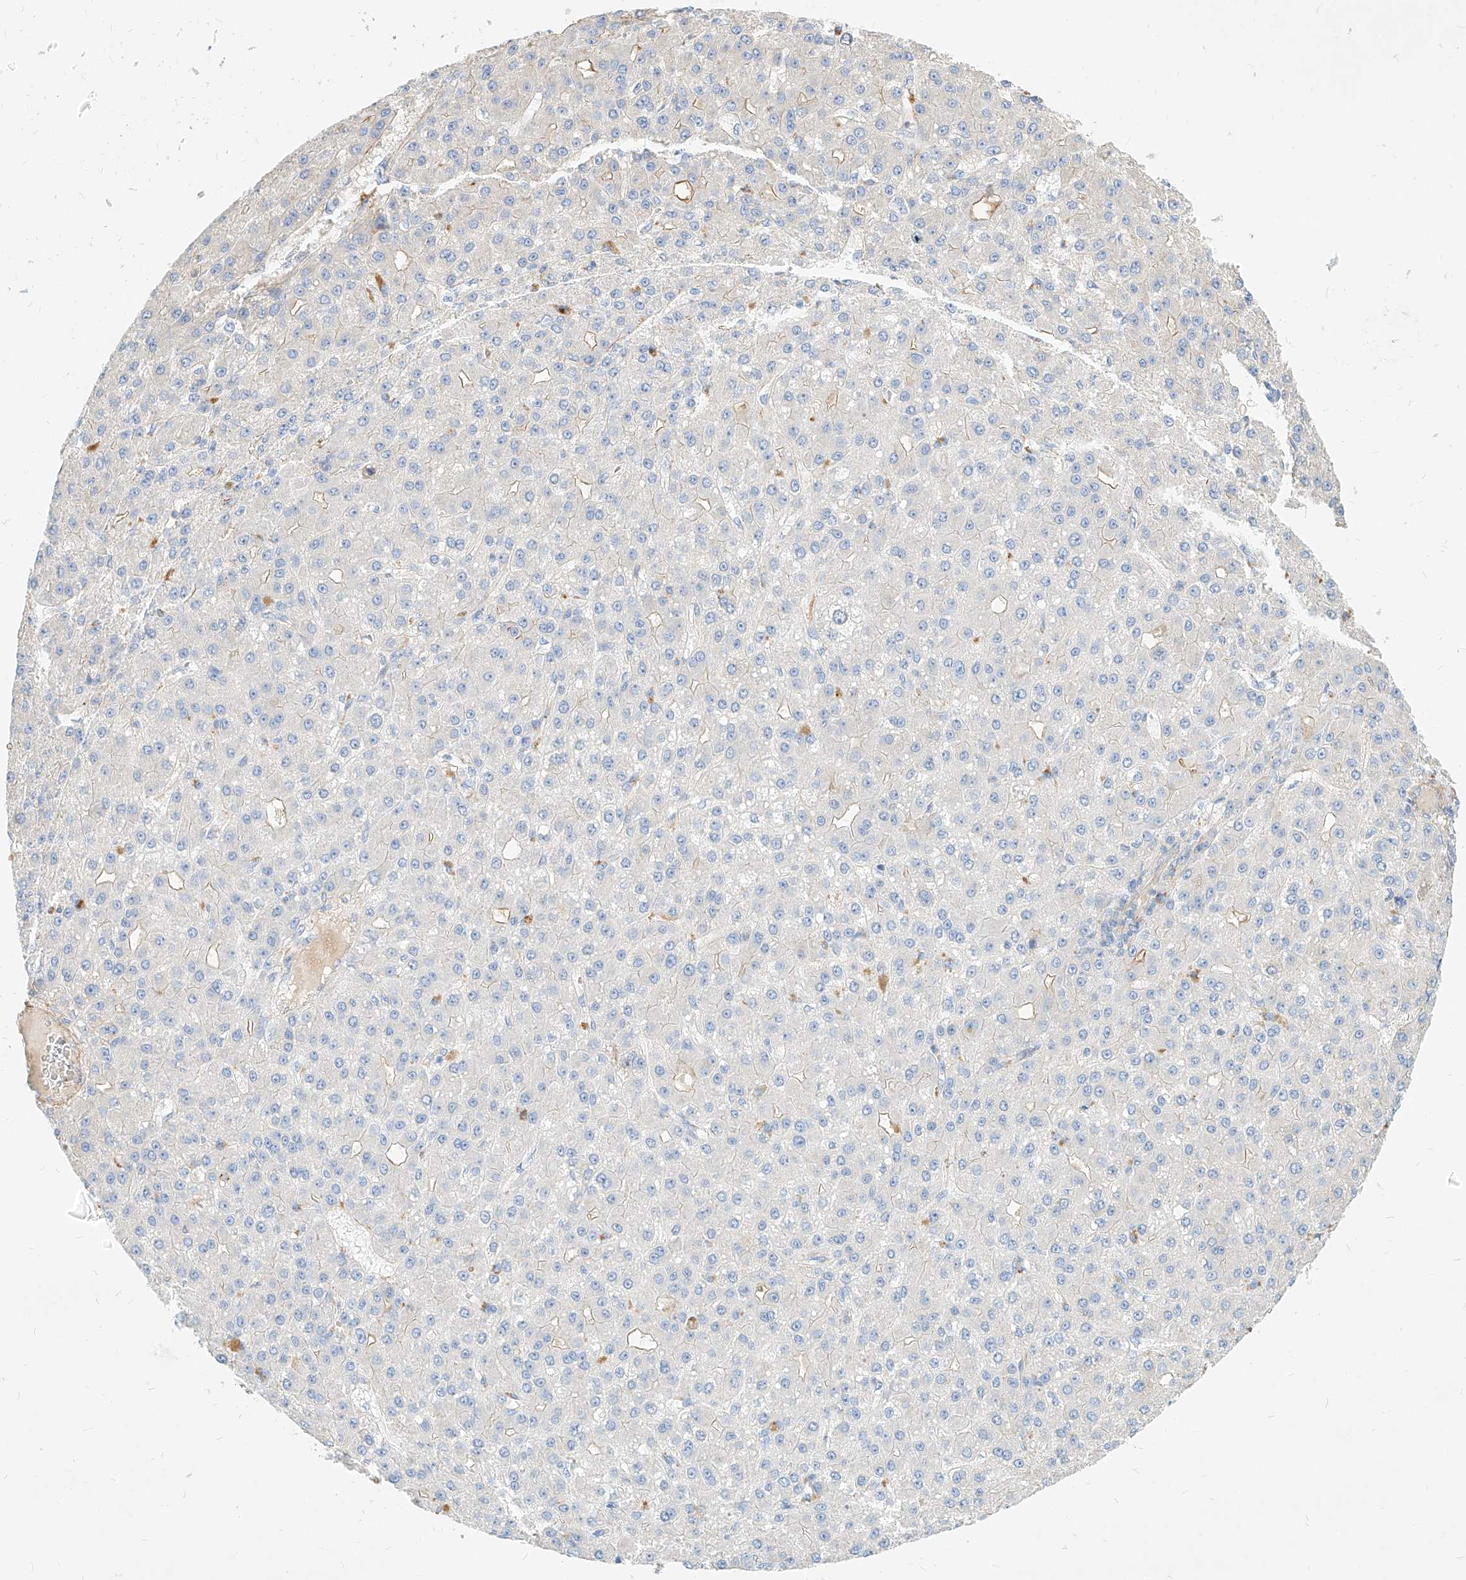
{"staining": {"intensity": "negative", "quantity": "none", "location": "none"}, "tissue": "liver cancer", "cell_type": "Tumor cells", "image_type": "cancer", "snomed": [{"axis": "morphology", "description": "Carcinoma, Hepatocellular, NOS"}, {"axis": "topography", "description": "Liver"}], "caption": "Tumor cells show no significant protein positivity in liver cancer.", "gene": "KCNH5", "patient": {"sex": "male", "age": 67}}